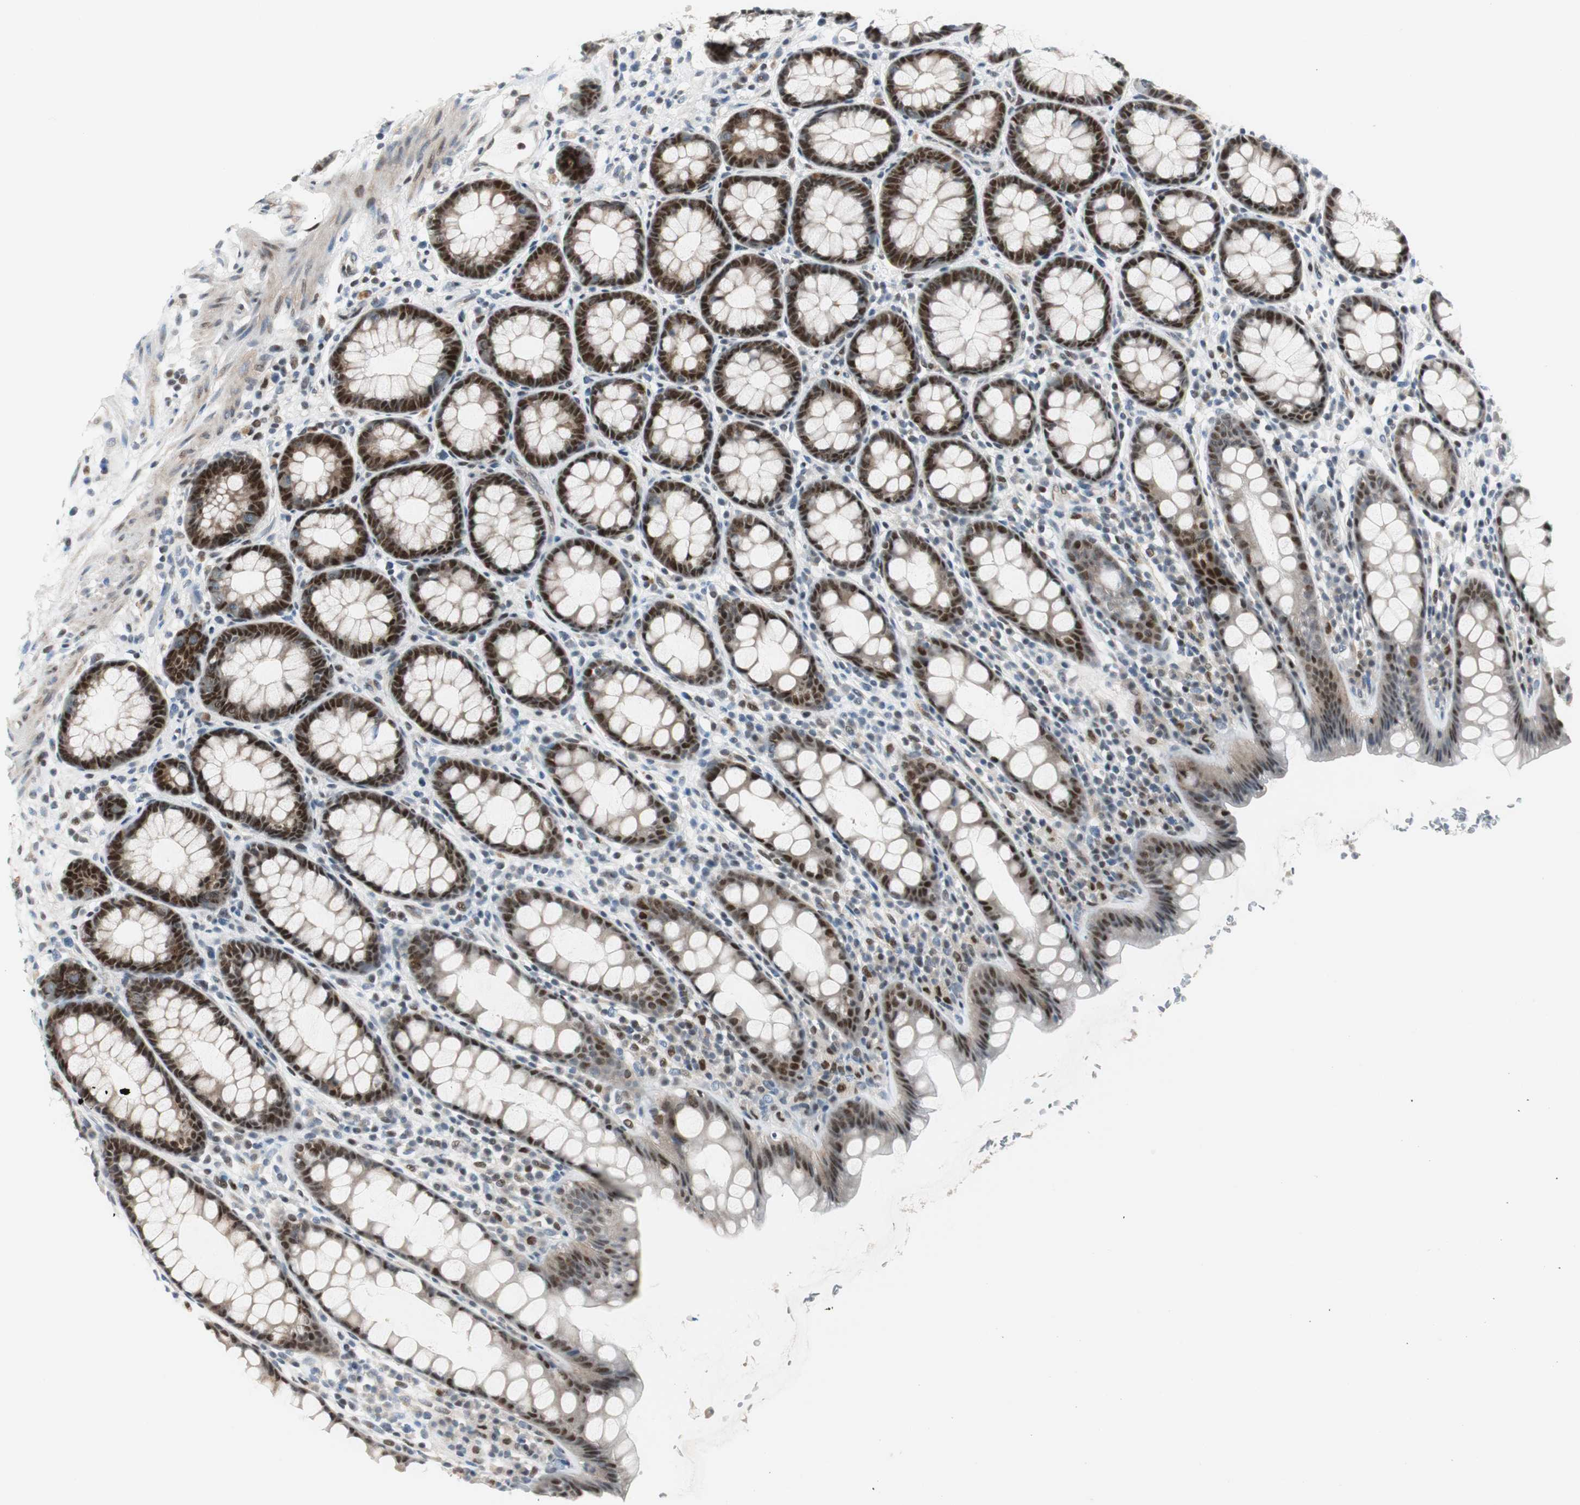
{"staining": {"intensity": "strong", "quantity": ">75%", "location": "nuclear"}, "tissue": "rectum", "cell_type": "Glandular cells", "image_type": "normal", "snomed": [{"axis": "morphology", "description": "Normal tissue, NOS"}, {"axis": "topography", "description": "Rectum"}], "caption": "A photomicrograph of rectum stained for a protein demonstrates strong nuclear brown staining in glandular cells.", "gene": "RAD1", "patient": {"sex": "male", "age": 92}}